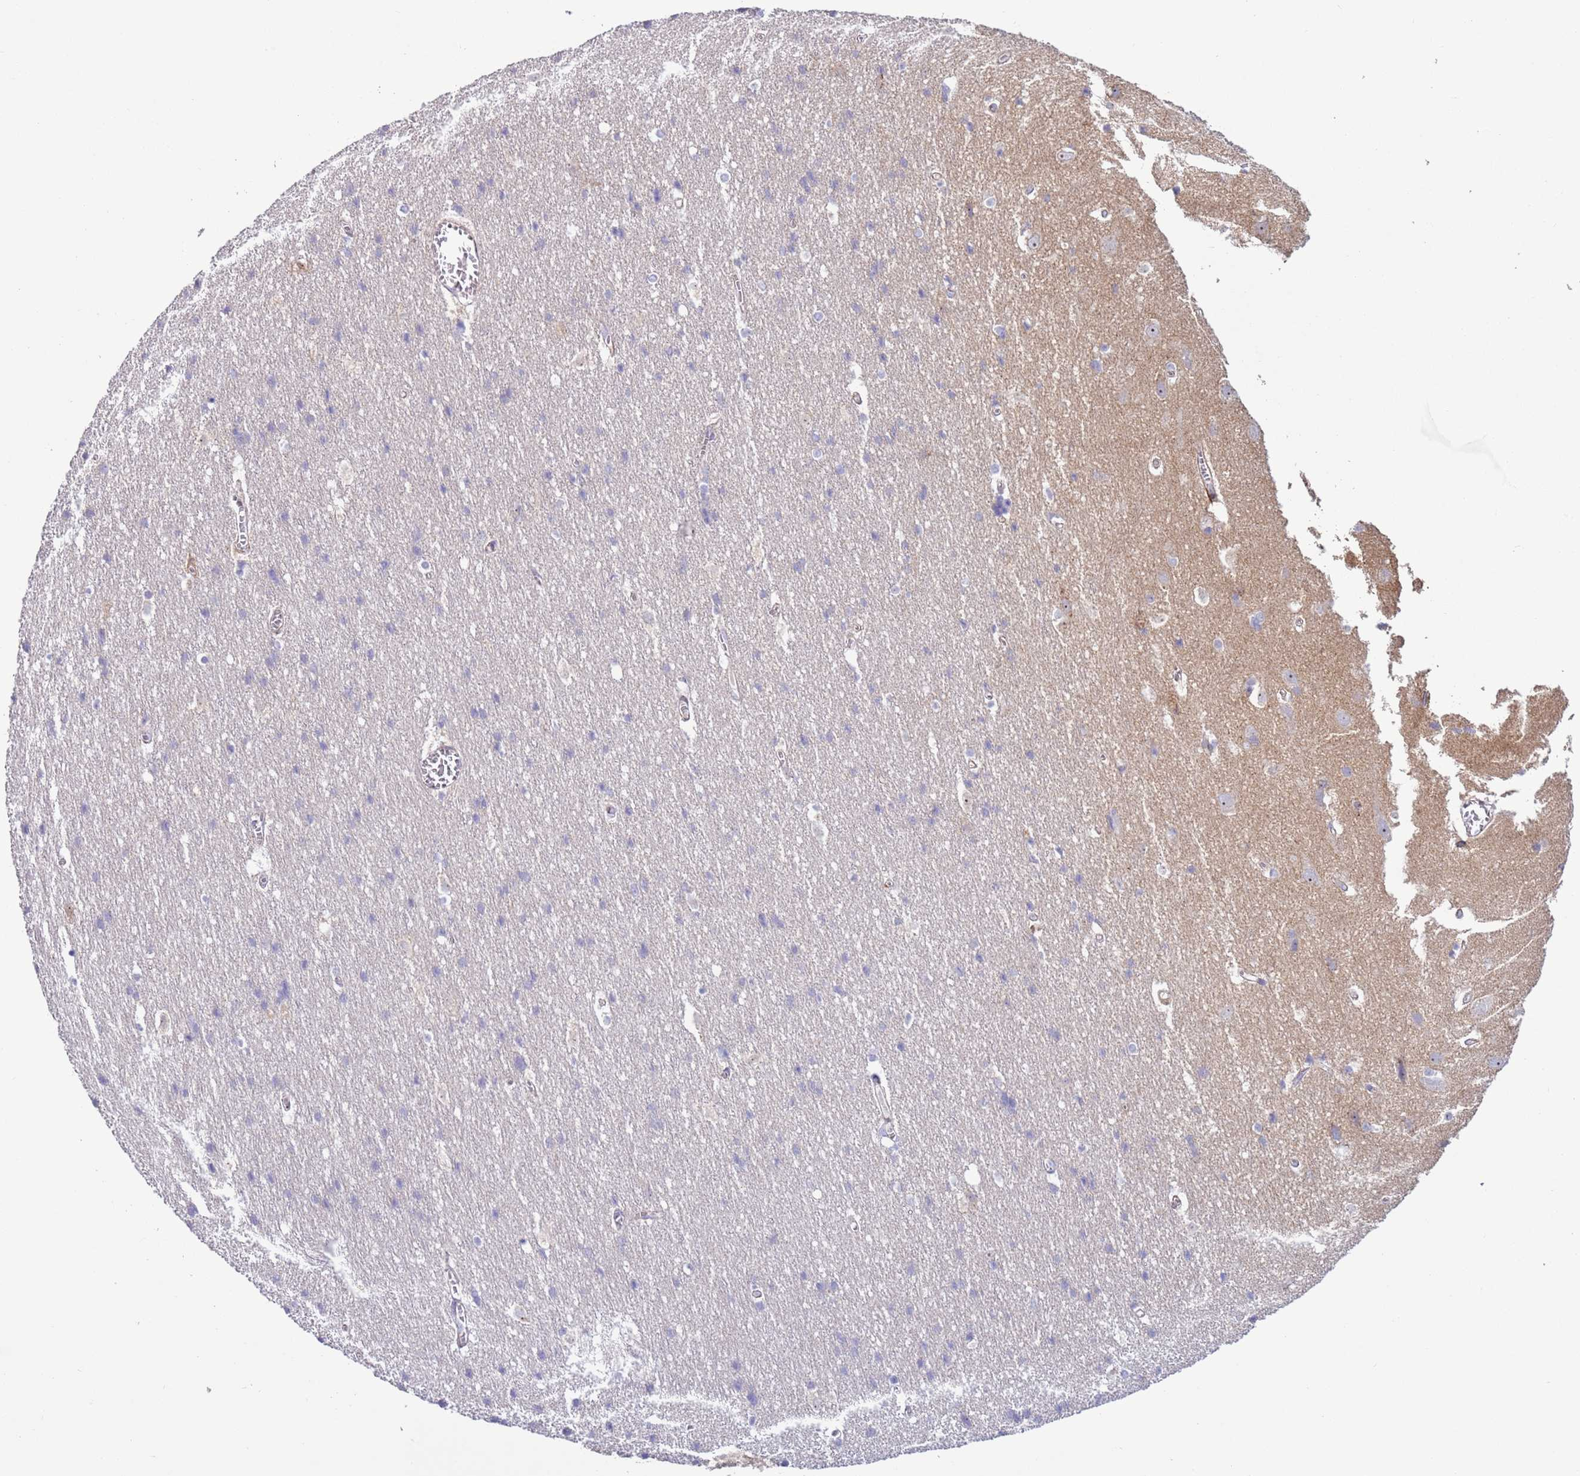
{"staining": {"intensity": "negative", "quantity": "none", "location": "none"}, "tissue": "cerebral cortex", "cell_type": "Endothelial cells", "image_type": "normal", "snomed": [{"axis": "morphology", "description": "Normal tissue, NOS"}, {"axis": "topography", "description": "Cerebral cortex"}], "caption": "An immunohistochemistry (IHC) image of unremarkable cerebral cortex is shown. There is no staining in endothelial cells of cerebral cortex.", "gene": "HEATR1", "patient": {"sex": "male", "age": 54}}